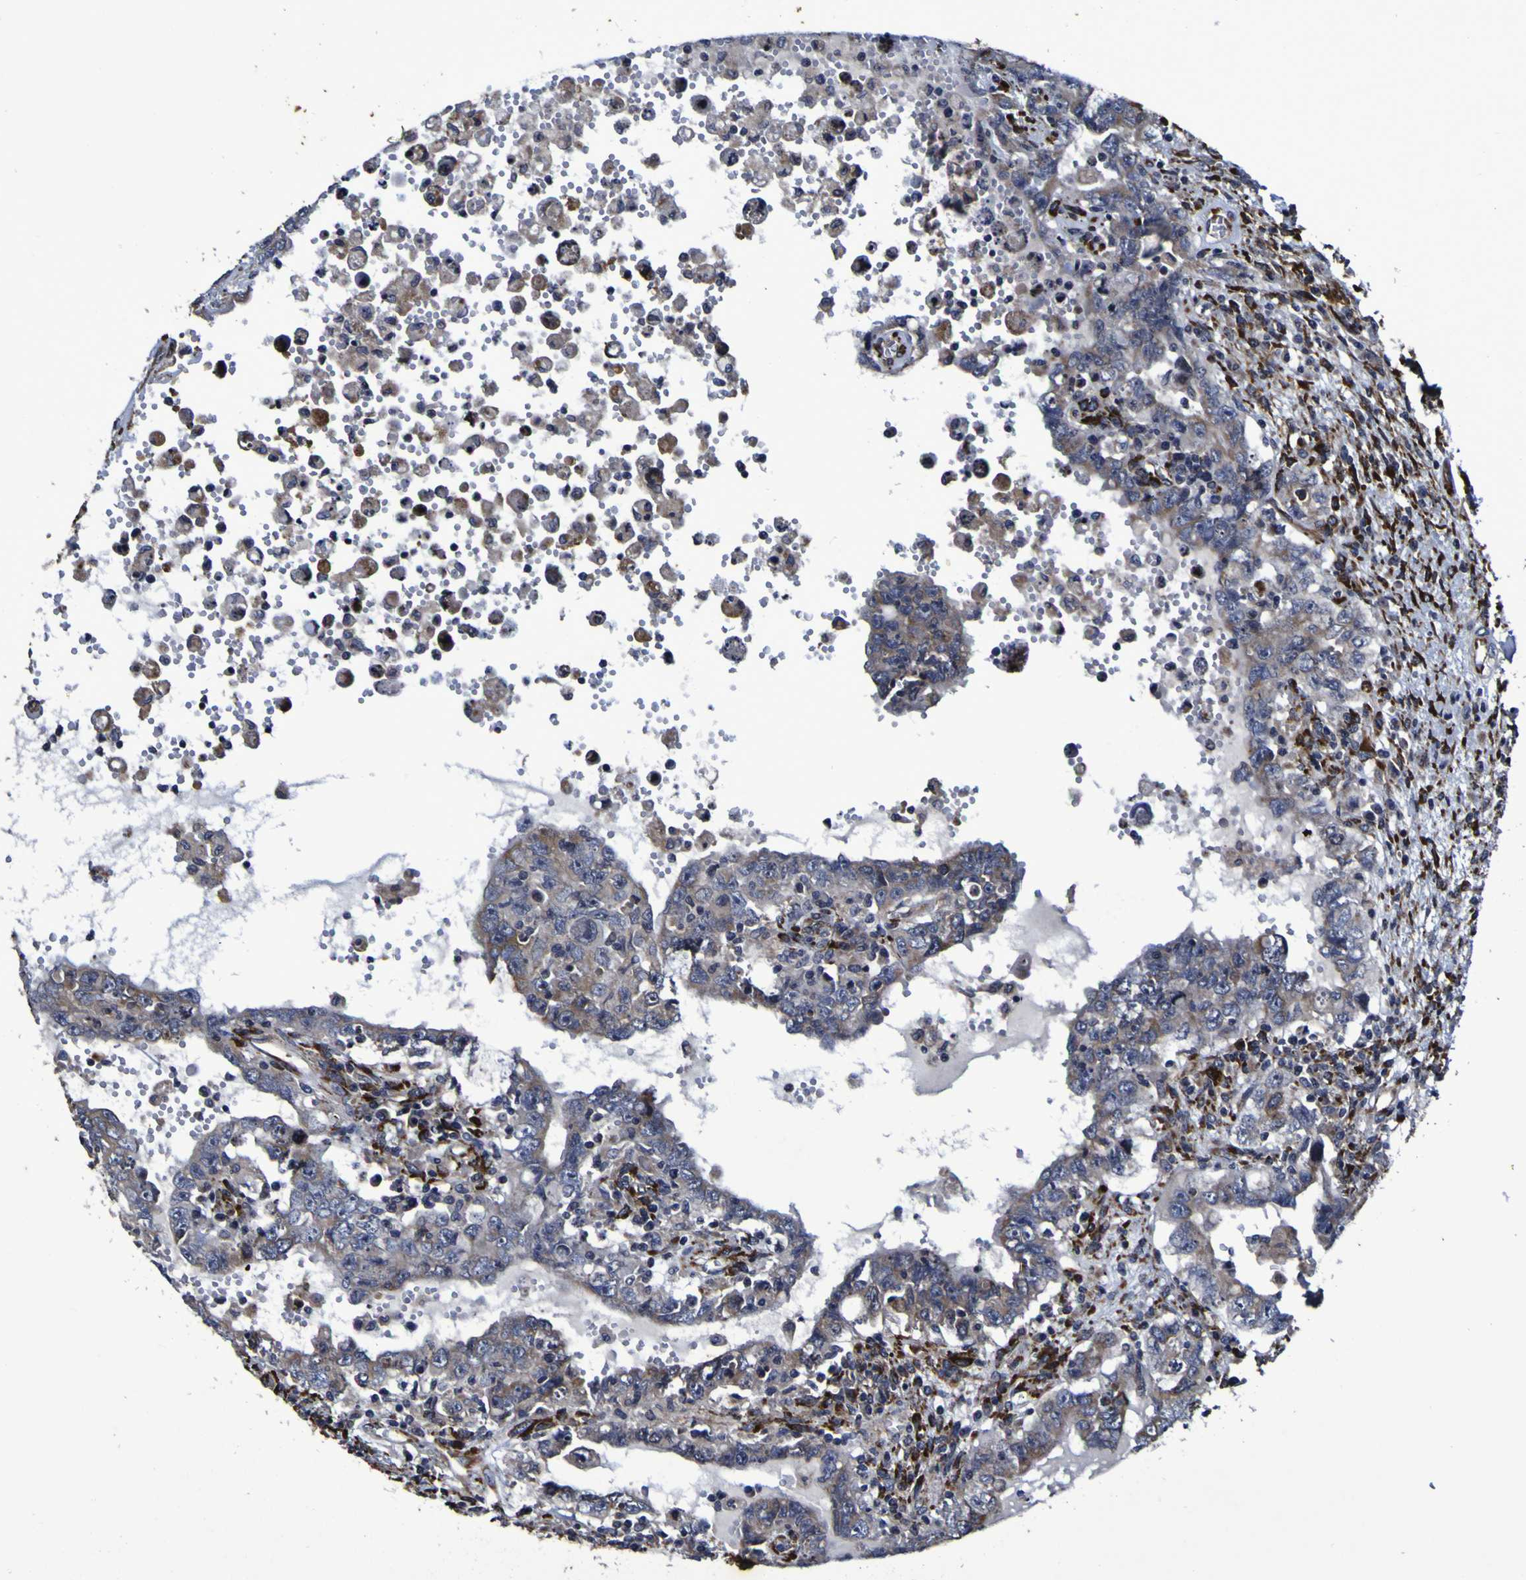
{"staining": {"intensity": "weak", "quantity": "25%-75%", "location": "cytoplasmic/membranous"}, "tissue": "testis cancer", "cell_type": "Tumor cells", "image_type": "cancer", "snomed": [{"axis": "morphology", "description": "Carcinoma, Embryonal, NOS"}, {"axis": "topography", "description": "Testis"}], "caption": "This histopathology image demonstrates immunohistochemistry staining of human embryonal carcinoma (testis), with low weak cytoplasmic/membranous positivity in approximately 25%-75% of tumor cells.", "gene": "P3H1", "patient": {"sex": "male", "age": 26}}